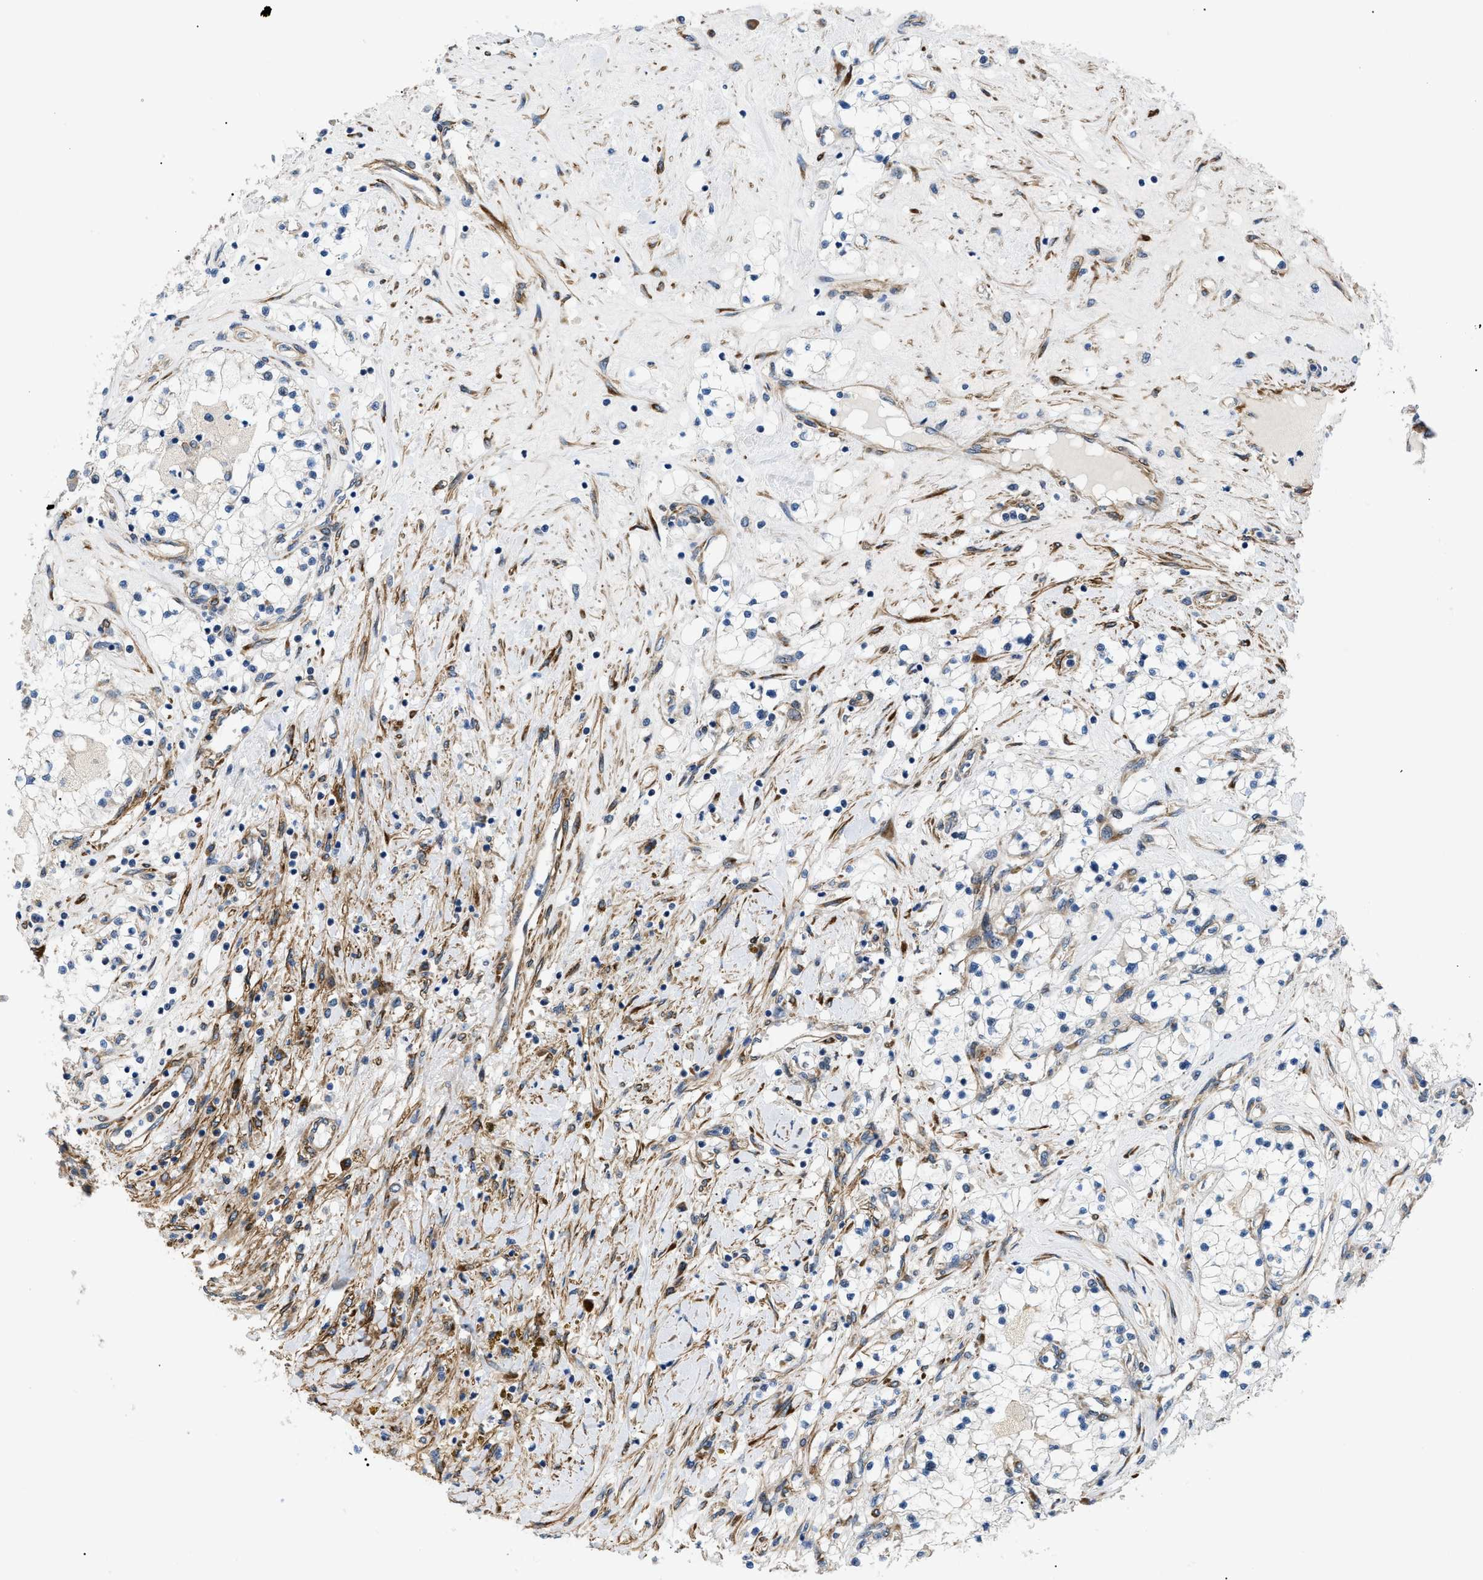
{"staining": {"intensity": "negative", "quantity": "none", "location": "none"}, "tissue": "renal cancer", "cell_type": "Tumor cells", "image_type": "cancer", "snomed": [{"axis": "morphology", "description": "Adenocarcinoma, NOS"}, {"axis": "topography", "description": "Kidney"}], "caption": "High magnification brightfield microscopy of renal cancer (adenocarcinoma) stained with DAB (brown) and counterstained with hematoxylin (blue): tumor cells show no significant expression. (DAB immunohistochemistry, high magnification).", "gene": "MYO10", "patient": {"sex": "male", "age": 68}}